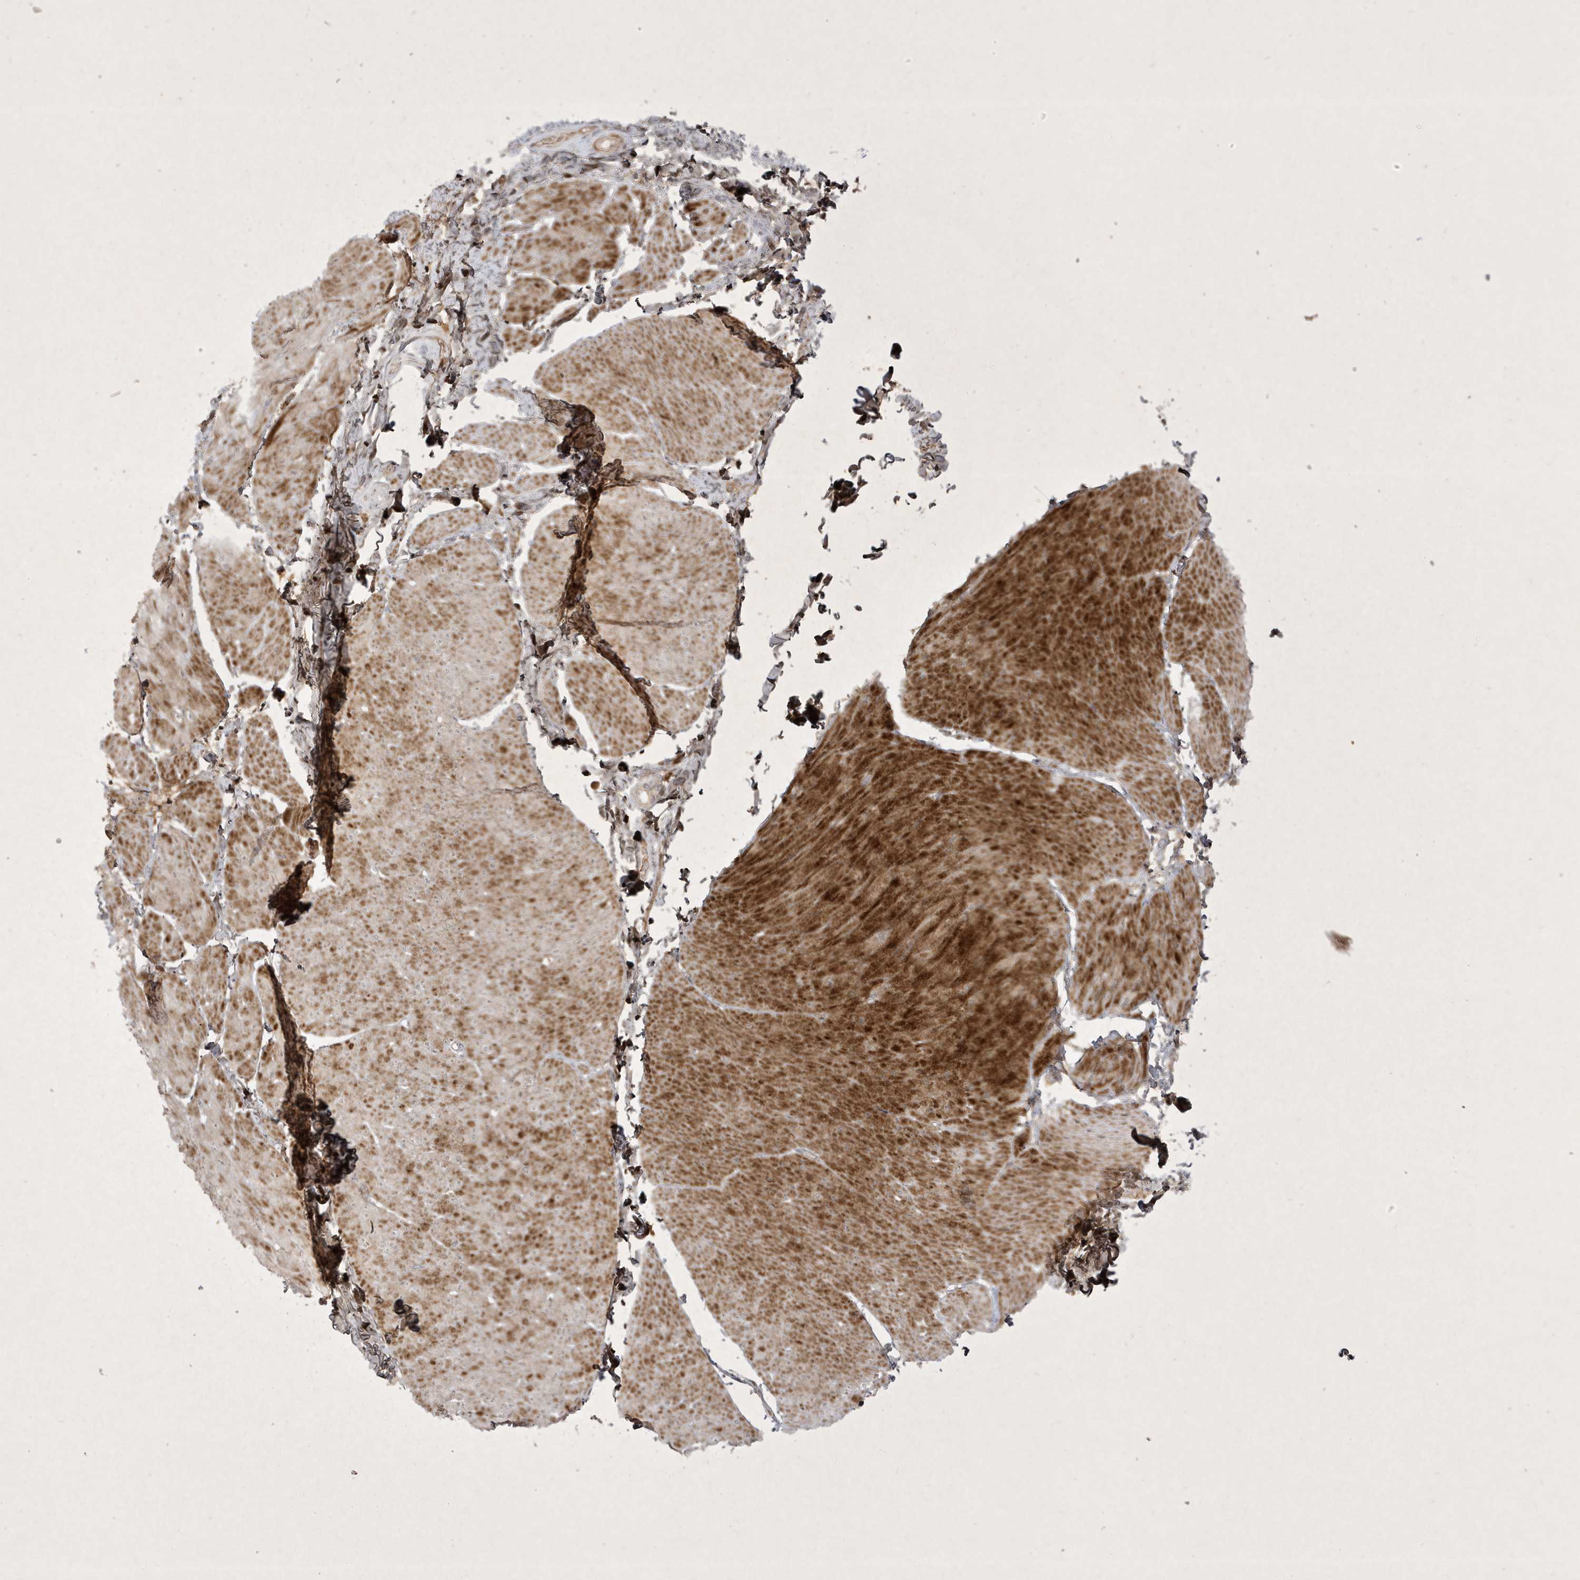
{"staining": {"intensity": "moderate", "quantity": ">75%", "location": "cytoplasmic/membranous"}, "tissue": "smooth muscle", "cell_type": "Smooth muscle cells", "image_type": "normal", "snomed": [{"axis": "morphology", "description": "Urothelial carcinoma, High grade"}, {"axis": "topography", "description": "Urinary bladder"}], "caption": "An image of human smooth muscle stained for a protein exhibits moderate cytoplasmic/membranous brown staining in smooth muscle cells.", "gene": "FAM83C", "patient": {"sex": "male", "age": 46}}